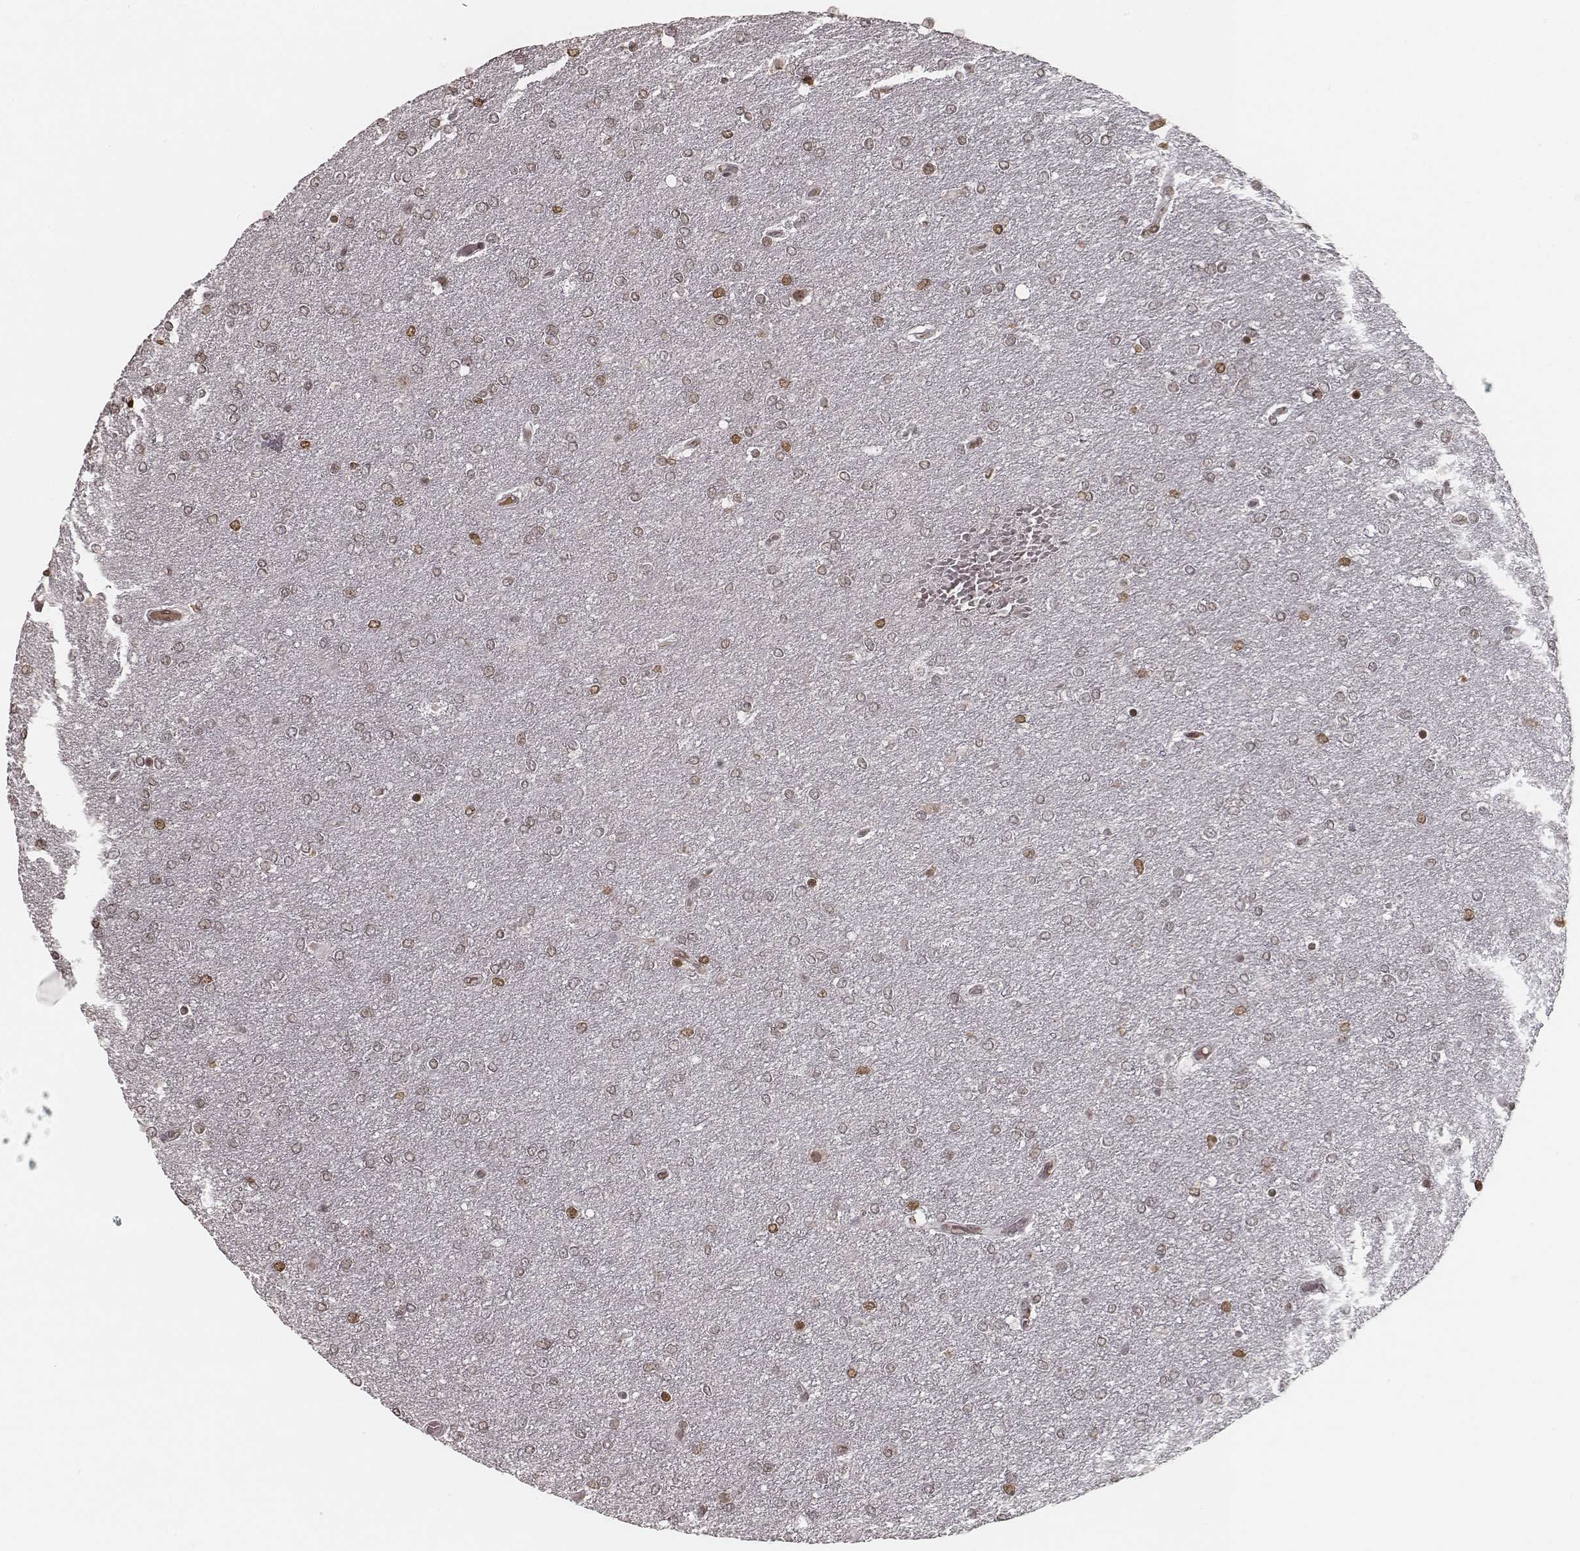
{"staining": {"intensity": "negative", "quantity": "none", "location": "none"}, "tissue": "glioma", "cell_type": "Tumor cells", "image_type": "cancer", "snomed": [{"axis": "morphology", "description": "Glioma, malignant, High grade"}, {"axis": "topography", "description": "Brain"}], "caption": "Tumor cells are negative for protein expression in human glioma.", "gene": "HMGA2", "patient": {"sex": "female", "age": 61}}